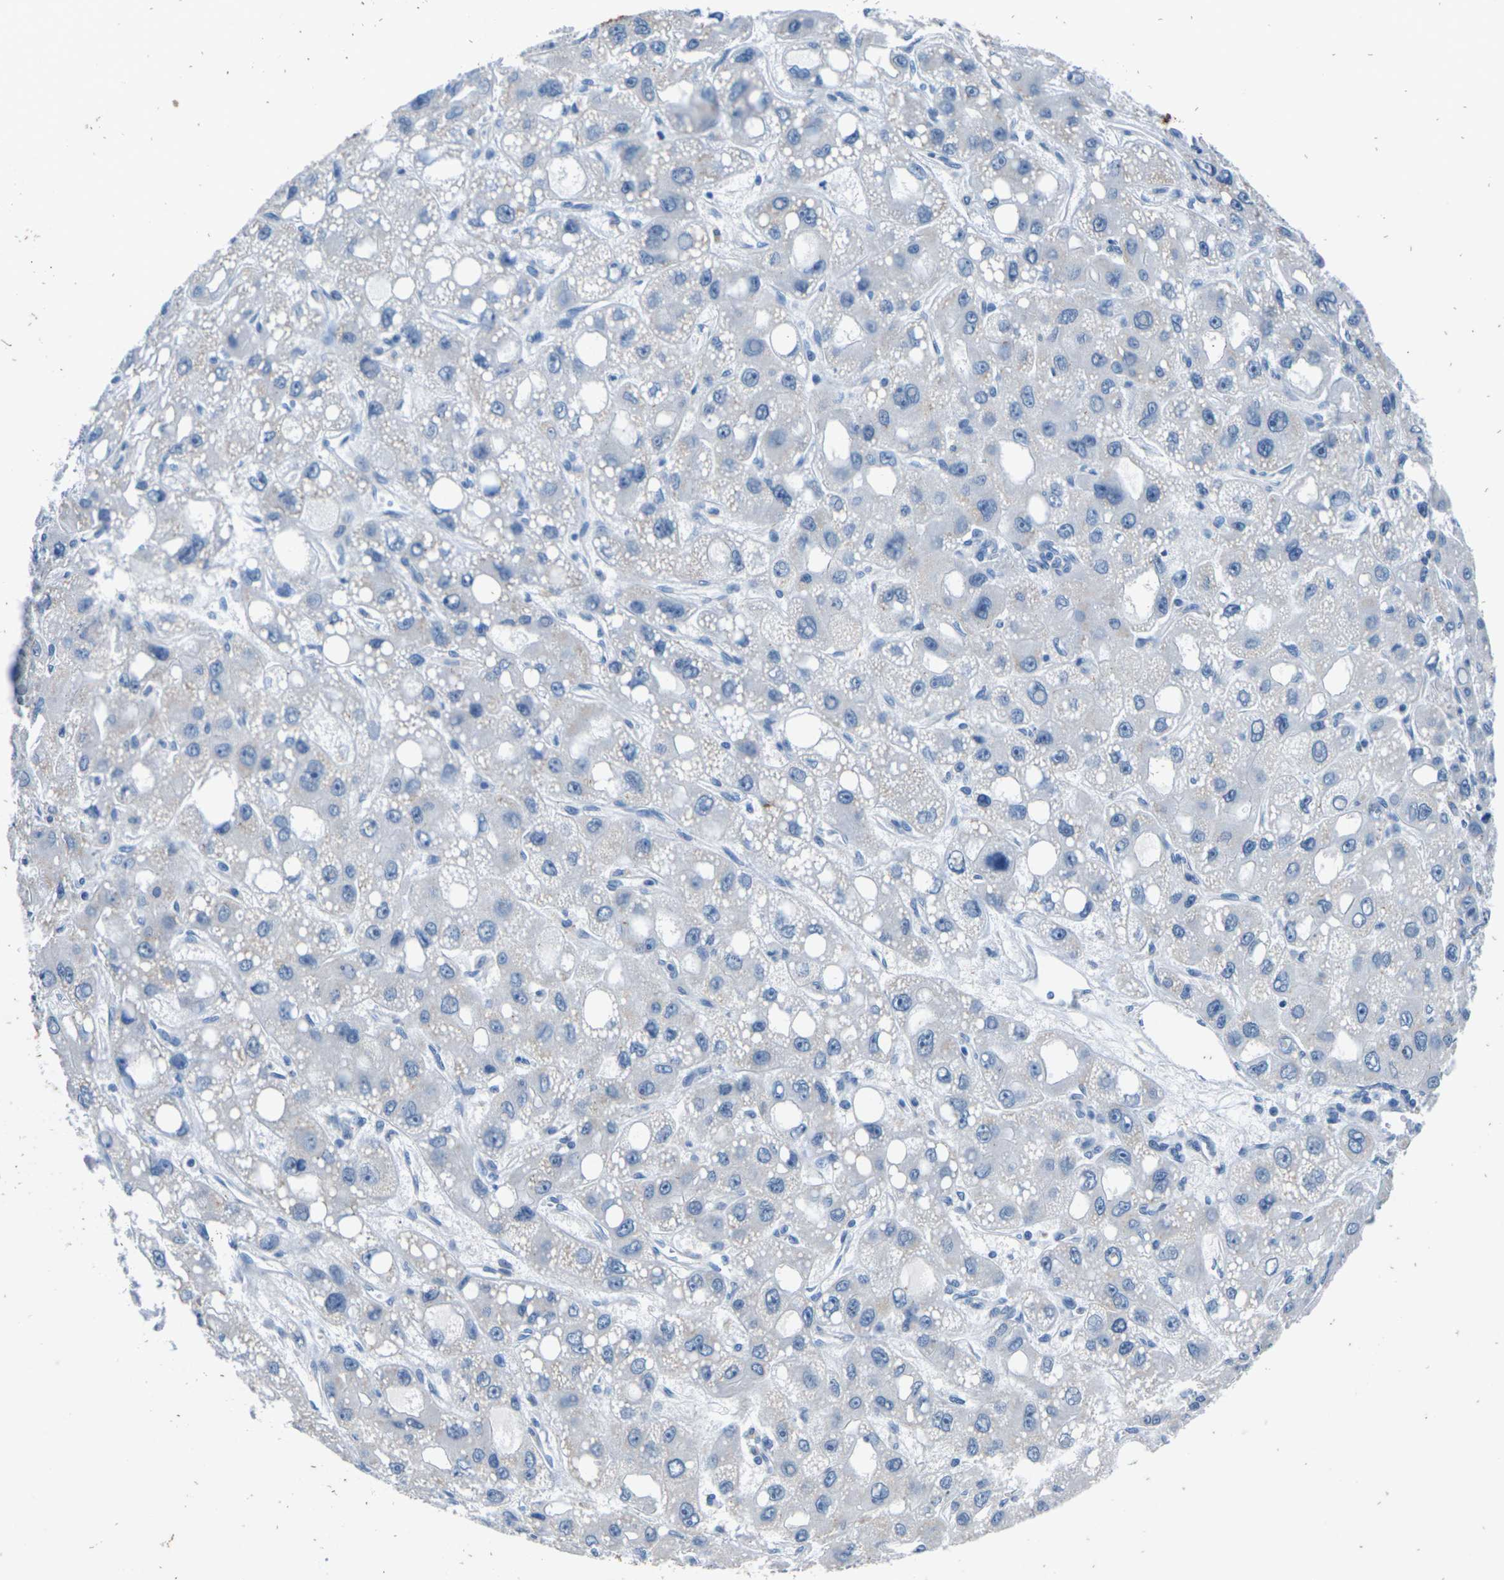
{"staining": {"intensity": "negative", "quantity": "none", "location": "none"}, "tissue": "liver cancer", "cell_type": "Tumor cells", "image_type": "cancer", "snomed": [{"axis": "morphology", "description": "Carcinoma, Hepatocellular, NOS"}, {"axis": "topography", "description": "Liver"}], "caption": "Protein analysis of liver cancer (hepatocellular carcinoma) reveals no significant staining in tumor cells.", "gene": "UMOD", "patient": {"sex": "male", "age": 55}}